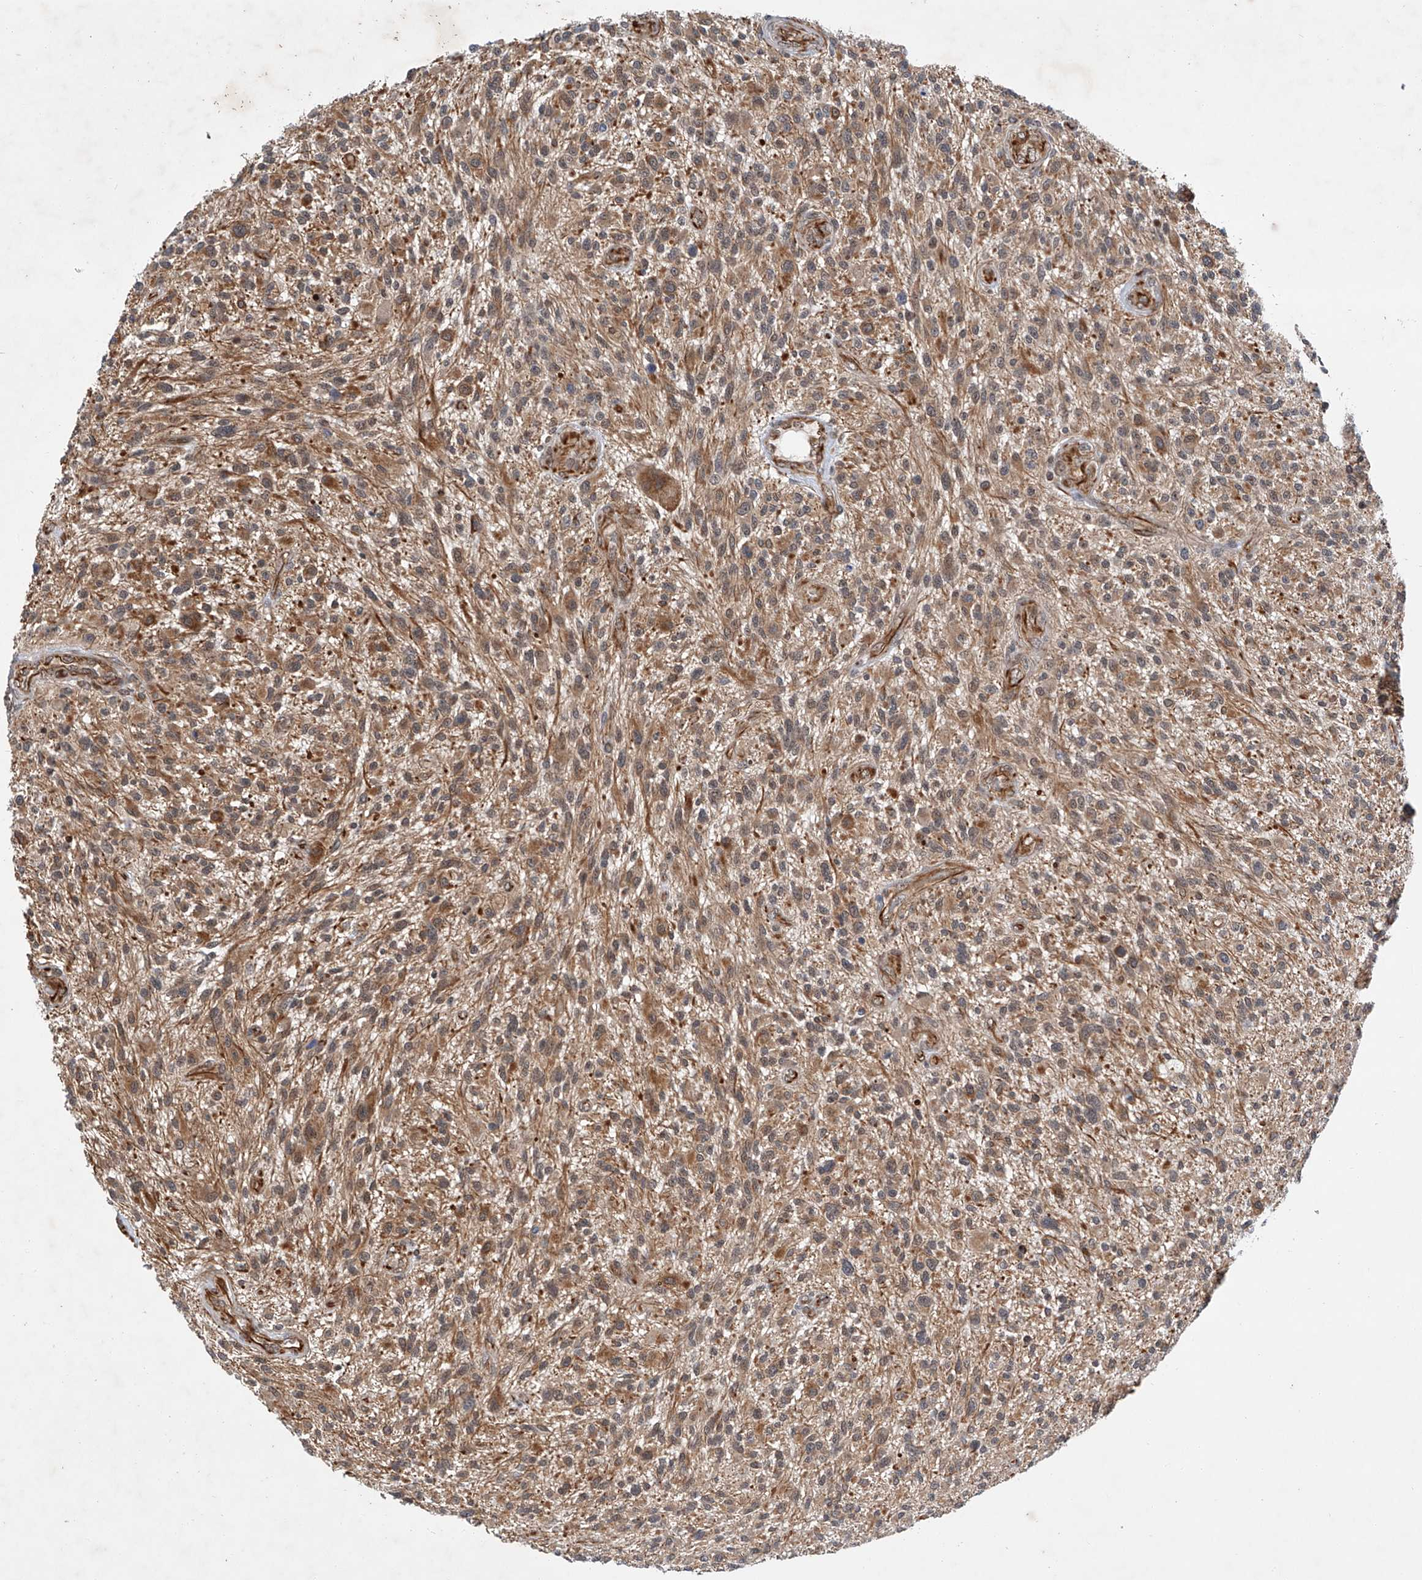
{"staining": {"intensity": "moderate", "quantity": ">75%", "location": "cytoplasmic/membranous"}, "tissue": "glioma", "cell_type": "Tumor cells", "image_type": "cancer", "snomed": [{"axis": "morphology", "description": "Glioma, malignant, High grade"}, {"axis": "topography", "description": "Brain"}], "caption": "Tumor cells show moderate cytoplasmic/membranous positivity in about >75% of cells in malignant glioma (high-grade).", "gene": "AMD1", "patient": {"sex": "male", "age": 47}}